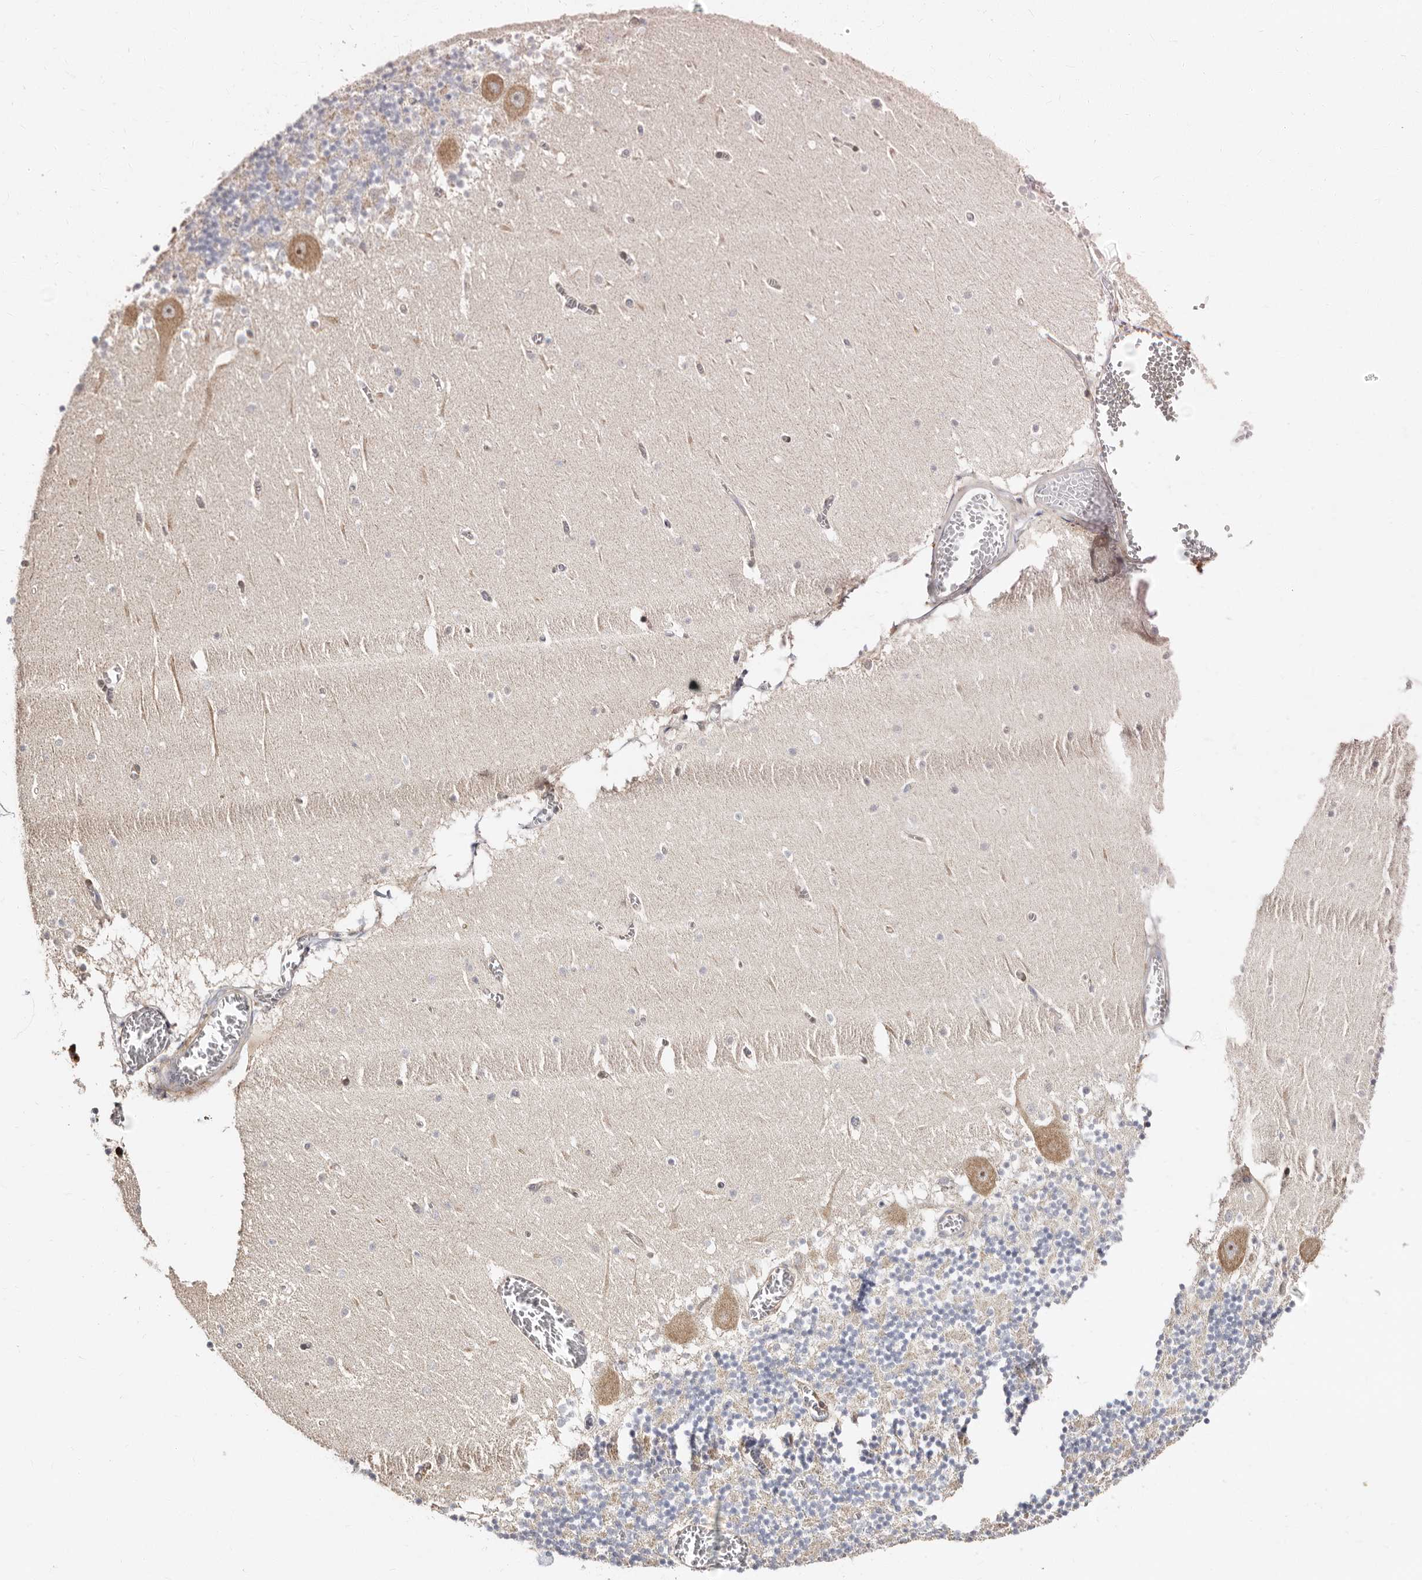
{"staining": {"intensity": "weak", "quantity": "<25%", "location": "cytoplasmic/membranous"}, "tissue": "cerebellum", "cell_type": "Cells in granular layer", "image_type": "normal", "snomed": [{"axis": "morphology", "description": "Normal tissue, NOS"}, {"axis": "topography", "description": "Cerebellum"}], "caption": "This is an IHC image of unremarkable human cerebellum. There is no expression in cells in granular layer.", "gene": "BAIAP2L1", "patient": {"sex": "female", "age": 28}}